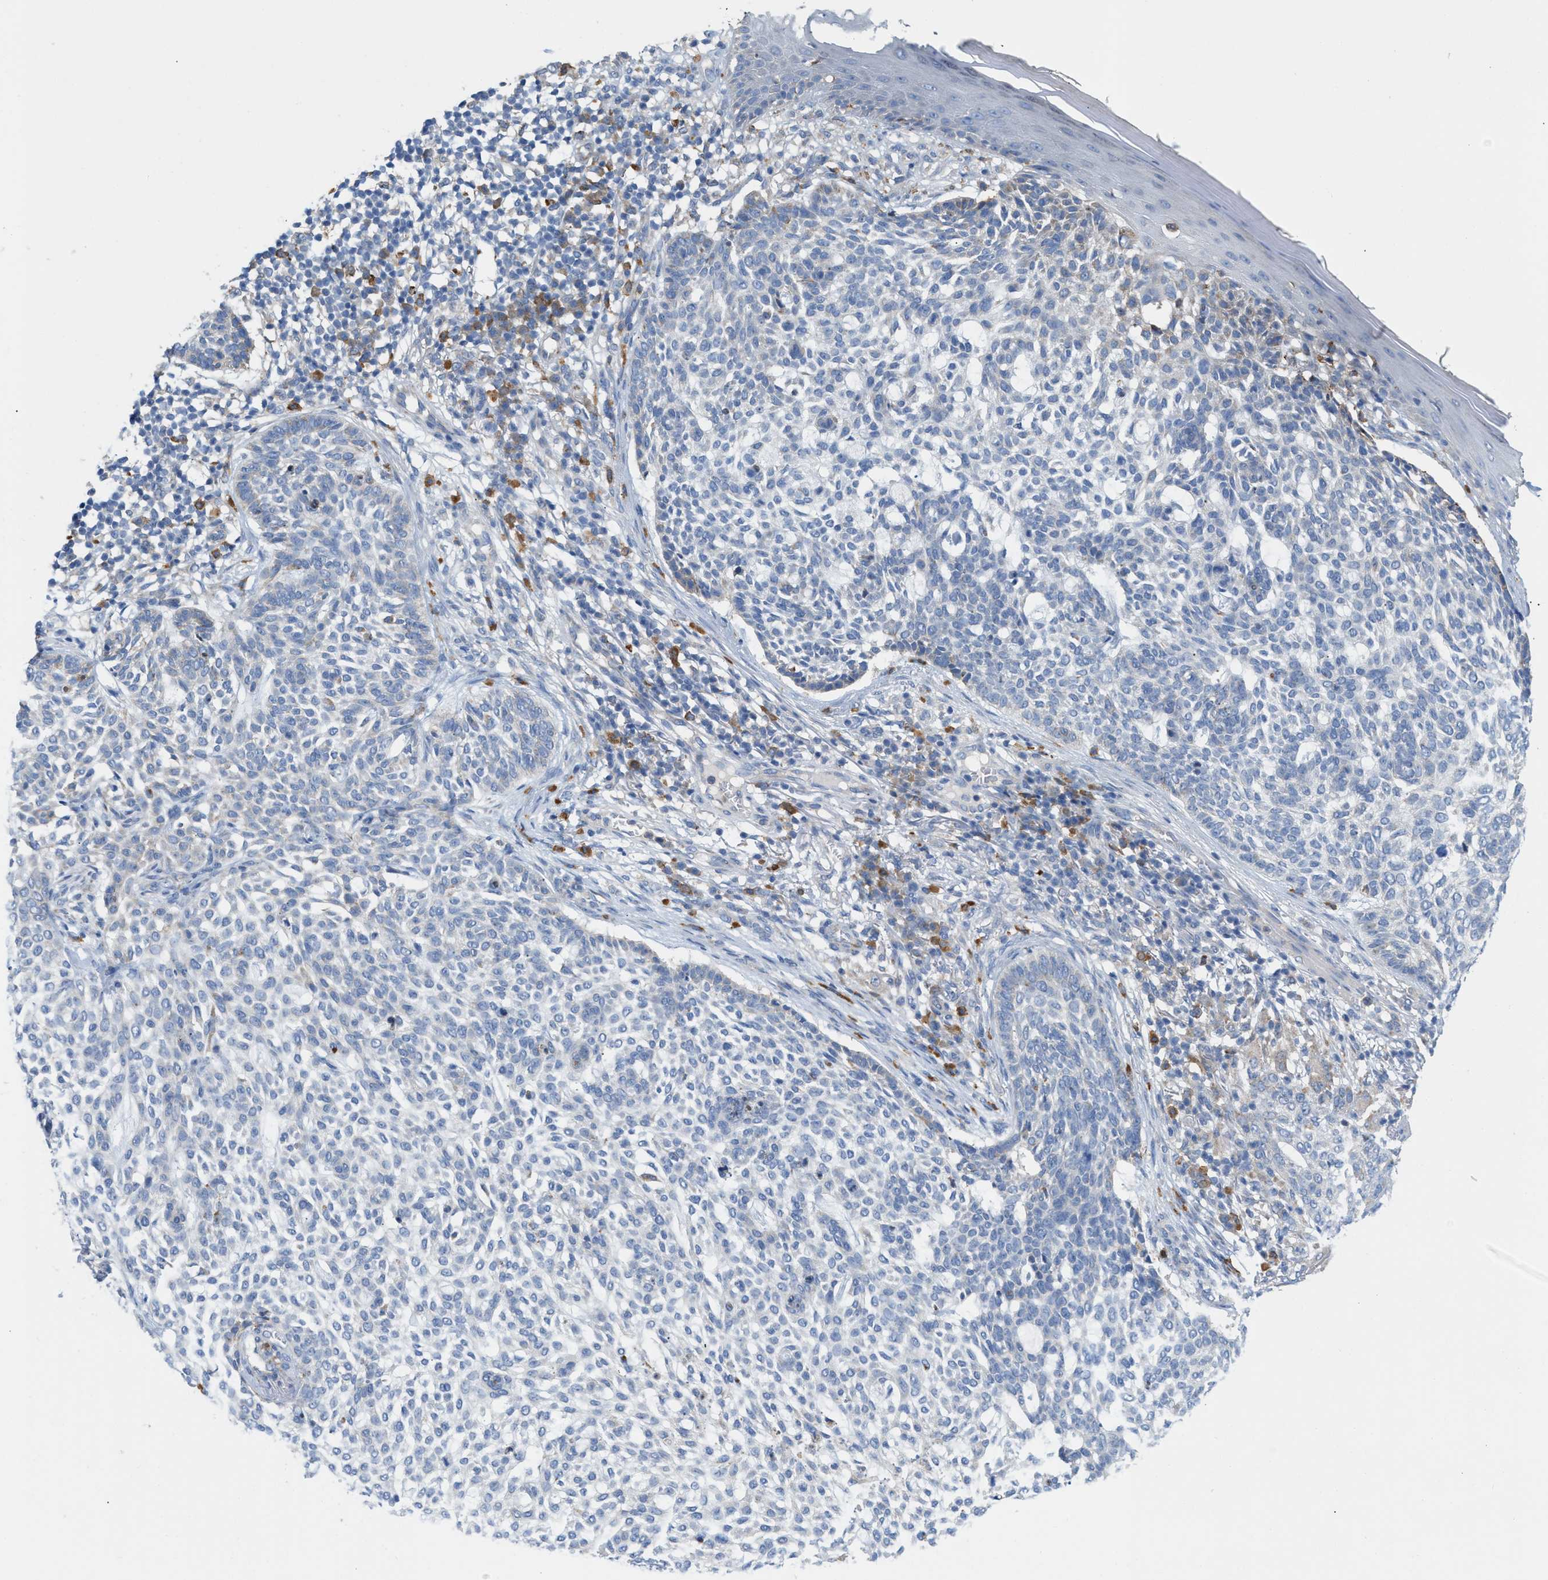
{"staining": {"intensity": "negative", "quantity": "none", "location": "none"}, "tissue": "skin cancer", "cell_type": "Tumor cells", "image_type": "cancer", "snomed": [{"axis": "morphology", "description": "Basal cell carcinoma"}, {"axis": "topography", "description": "Skin"}], "caption": "The immunohistochemistry (IHC) image has no significant expression in tumor cells of skin cancer (basal cell carcinoma) tissue.", "gene": "DYNC2I1", "patient": {"sex": "female", "age": 64}}